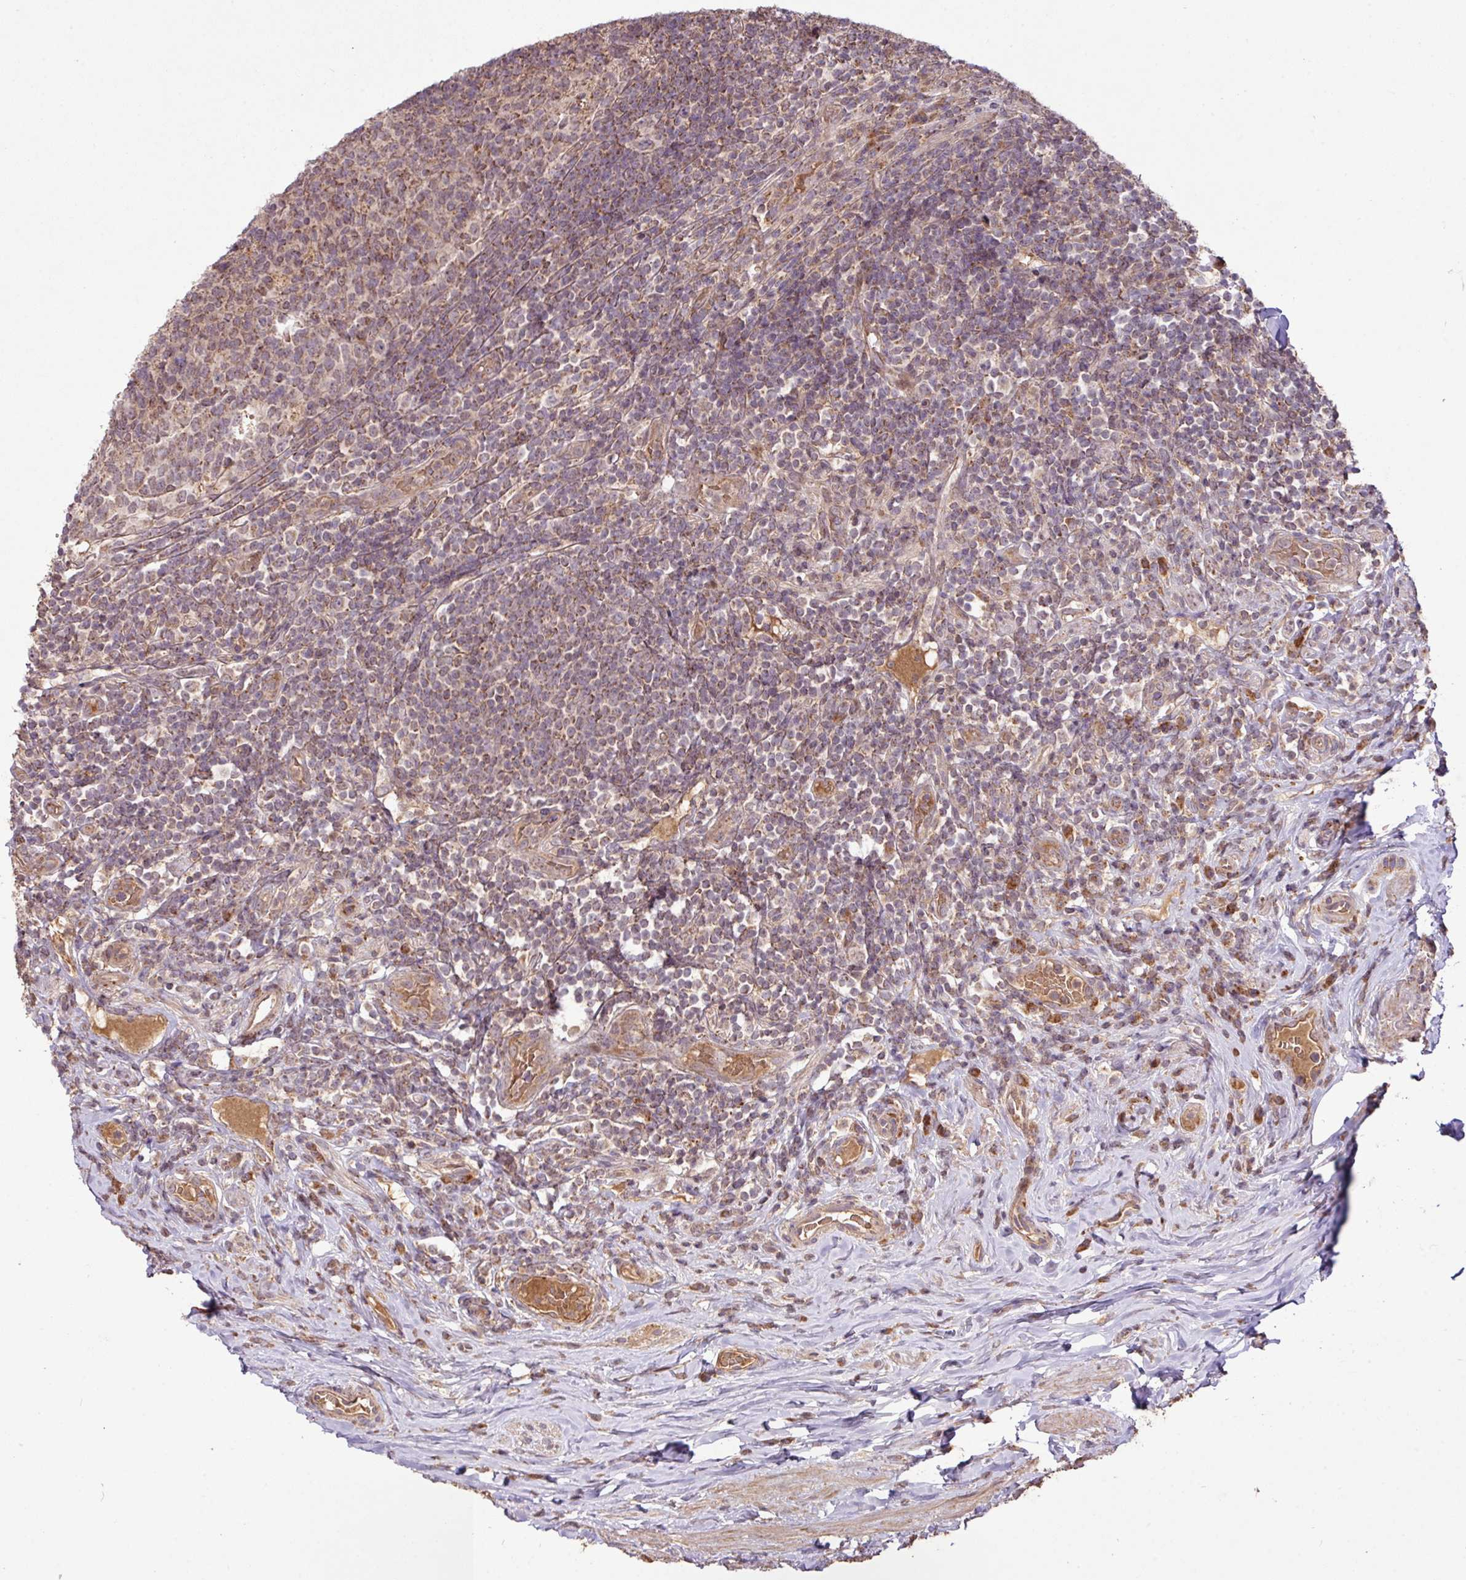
{"staining": {"intensity": "strong", "quantity": ">75%", "location": "cytoplasmic/membranous"}, "tissue": "appendix", "cell_type": "Glandular cells", "image_type": "normal", "snomed": [{"axis": "morphology", "description": "Normal tissue, NOS"}, {"axis": "topography", "description": "Appendix"}], "caption": "Brown immunohistochemical staining in benign appendix shows strong cytoplasmic/membranous positivity in approximately >75% of glandular cells.", "gene": "YPEL1", "patient": {"sex": "female", "age": 43}}